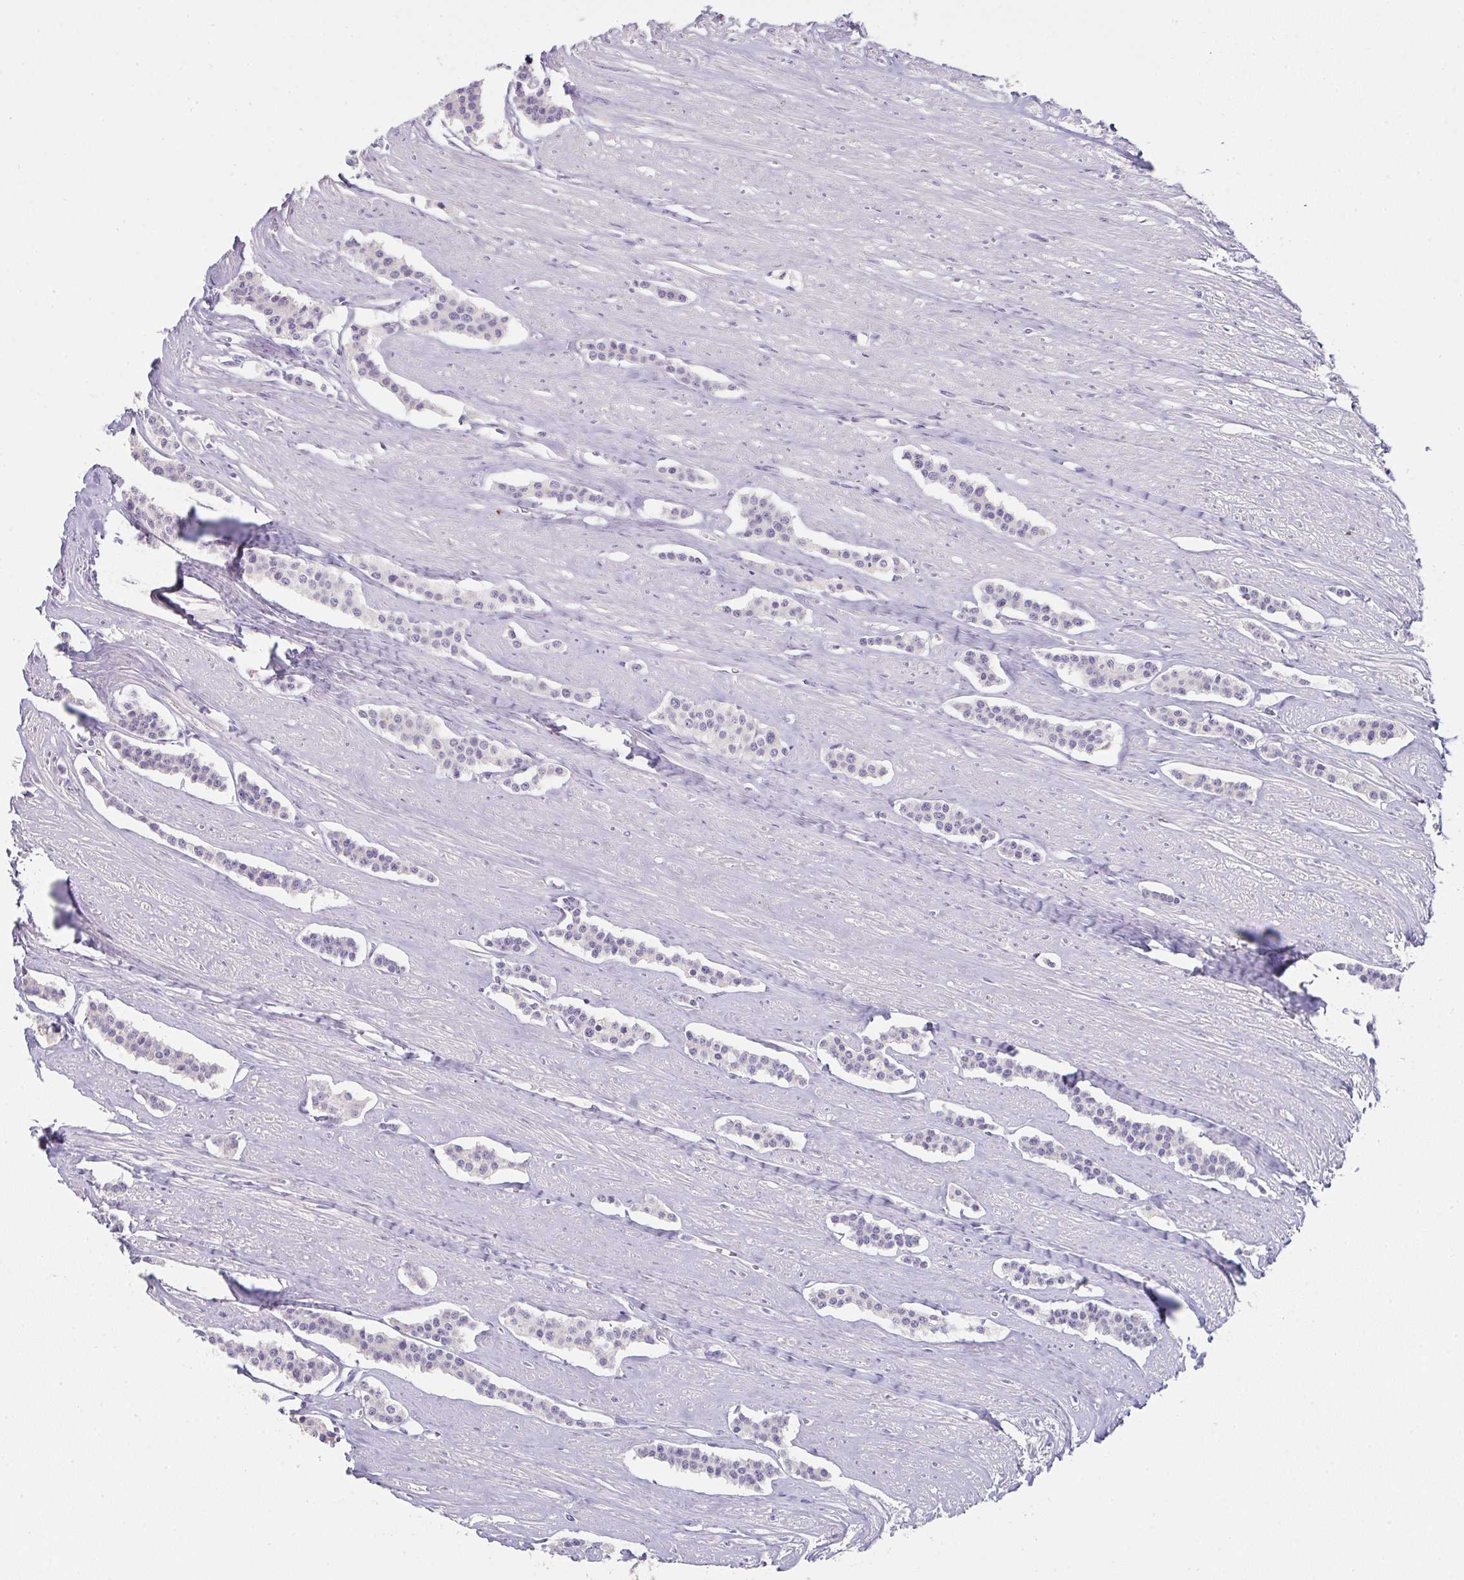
{"staining": {"intensity": "negative", "quantity": "none", "location": "none"}, "tissue": "carcinoid", "cell_type": "Tumor cells", "image_type": "cancer", "snomed": [{"axis": "morphology", "description": "Carcinoid, malignant, NOS"}, {"axis": "topography", "description": "Small intestine"}], "caption": "Immunohistochemical staining of human carcinoid exhibits no significant positivity in tumor cells. (DAB (3,3'-diaminobenzidine) immunohistochemistry with hematoxylin counter stain).", "gene": "C1QTNF8", "patient": {"sex": "male", "age": 60}}